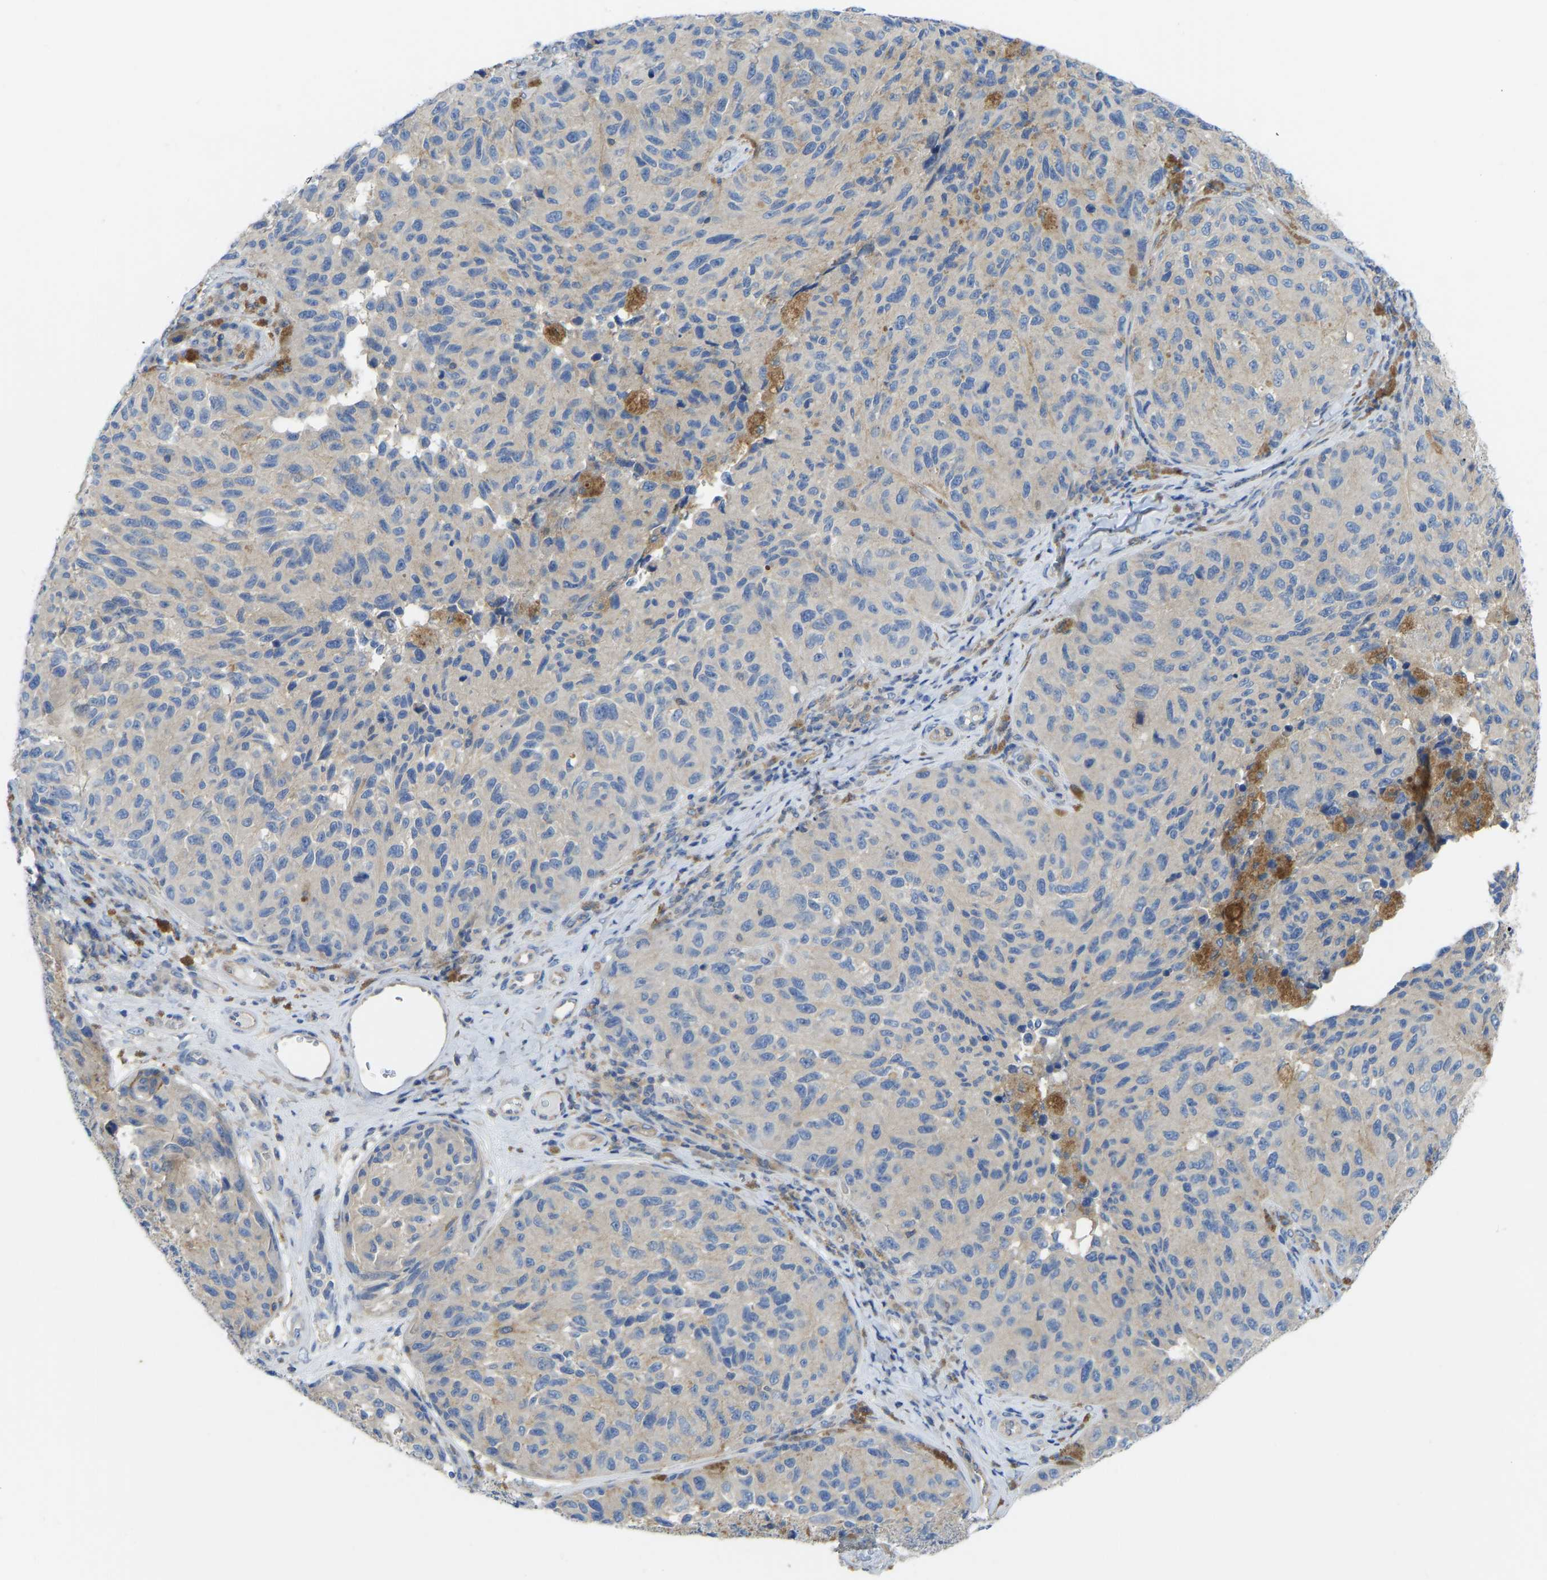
{"staining": {"intensity": "negative", "quantity": "none", "location": "none"}, "tissue": "melanoma", "cell_type": "Tumor cells", "image_type": "cancer", "snomed": [{"axis": "morphology", "description": "Malignant melanoma, NOS"}, {"axis": "topography", "description": "Skin"}], "caption": "Malignant melanoma was stained to show a protein in brown. There is no significant expression in tumor cells. (DAB immunohistochemistry (IHC) with hematoxylin counter stain).", "gene": "PPP3CA", "patient": {"sex": "female", "age": 73}}